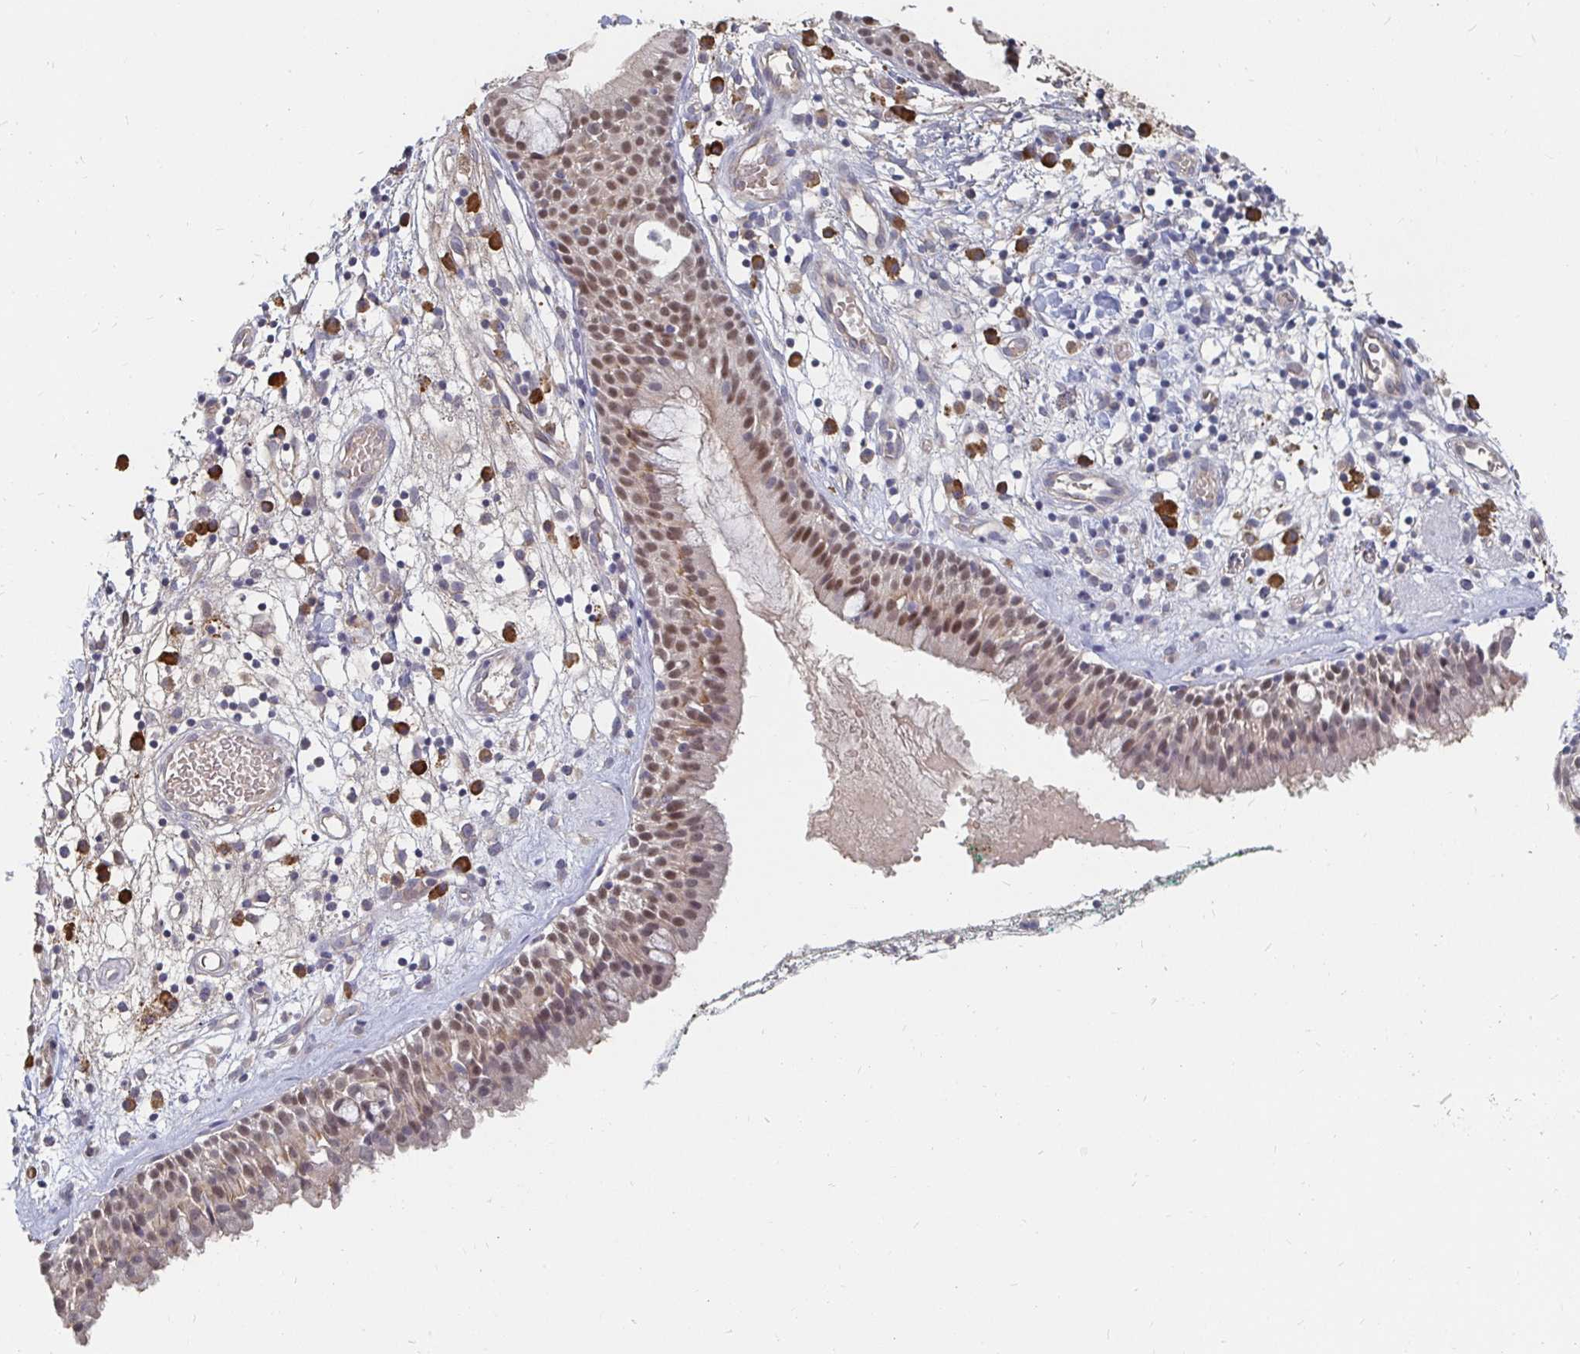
{"staining": {"intensity": "moderate", "quantity": ">75%", "location": "nuclear"}, "tissue": "nasopharynx", "cell_type": "Respiratory epithelial cells", "image_type": "normal", "snomed": [{"axis": "morphology", "description": "Normal tissue, NOS"}, {"axis": "morphology", "description": "Basal cell carcinoma"}, {"axis": "topography", "description": "Cartilage tissue"}, {"axis": "topography", "description": "Nasopharynx"}, {"axis": "topography", "description": "Oral tissue"}], "caption": "An immunohistochemistry histopathology image of unremarkable tissue is shown. Protein staining in brown highlights moderate nuclear positivity in nasopharynx within respiratory epithelial cells.", "gene": "MEIS1", "patient": {"sex": "female", "age": 77}}